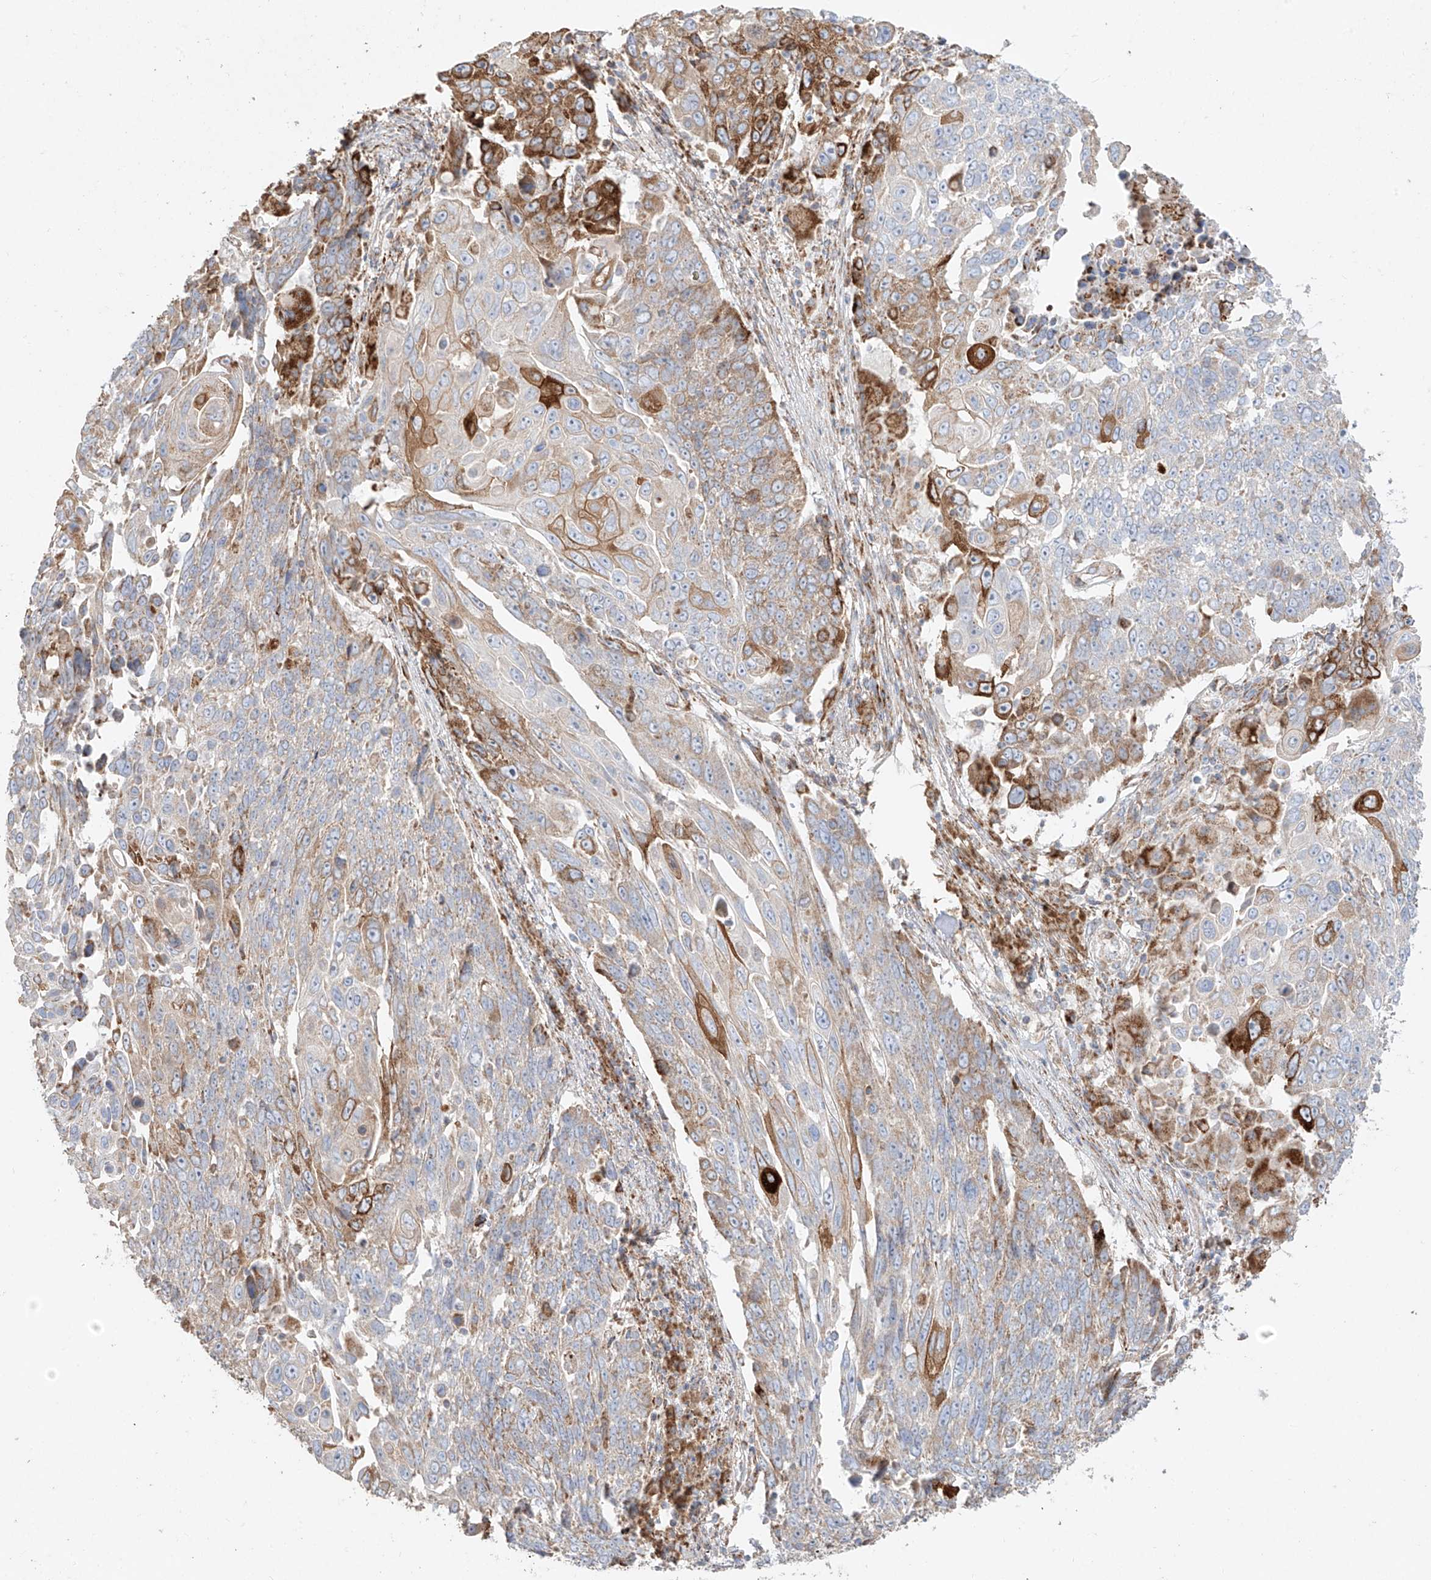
{"staining": {"intensity": "moderate", "quantity": "<25%", "location": "cytoplasmic/membranous"}, "tissue": "lung cancer", "cell_type": "Tumor cells", "image_type": "cancer", "snomed": [{"axis": "morphology", "description": "Squamous cell carcinoma, NOS"}, {"axis": "topography", "description": "Lung"}], "caption": "Human lung cancer stained with a protein marker reveals moderate staining in tumor cells.", "gene": "COLGALT2", "patient": {"sex": "male", "age": 66}}